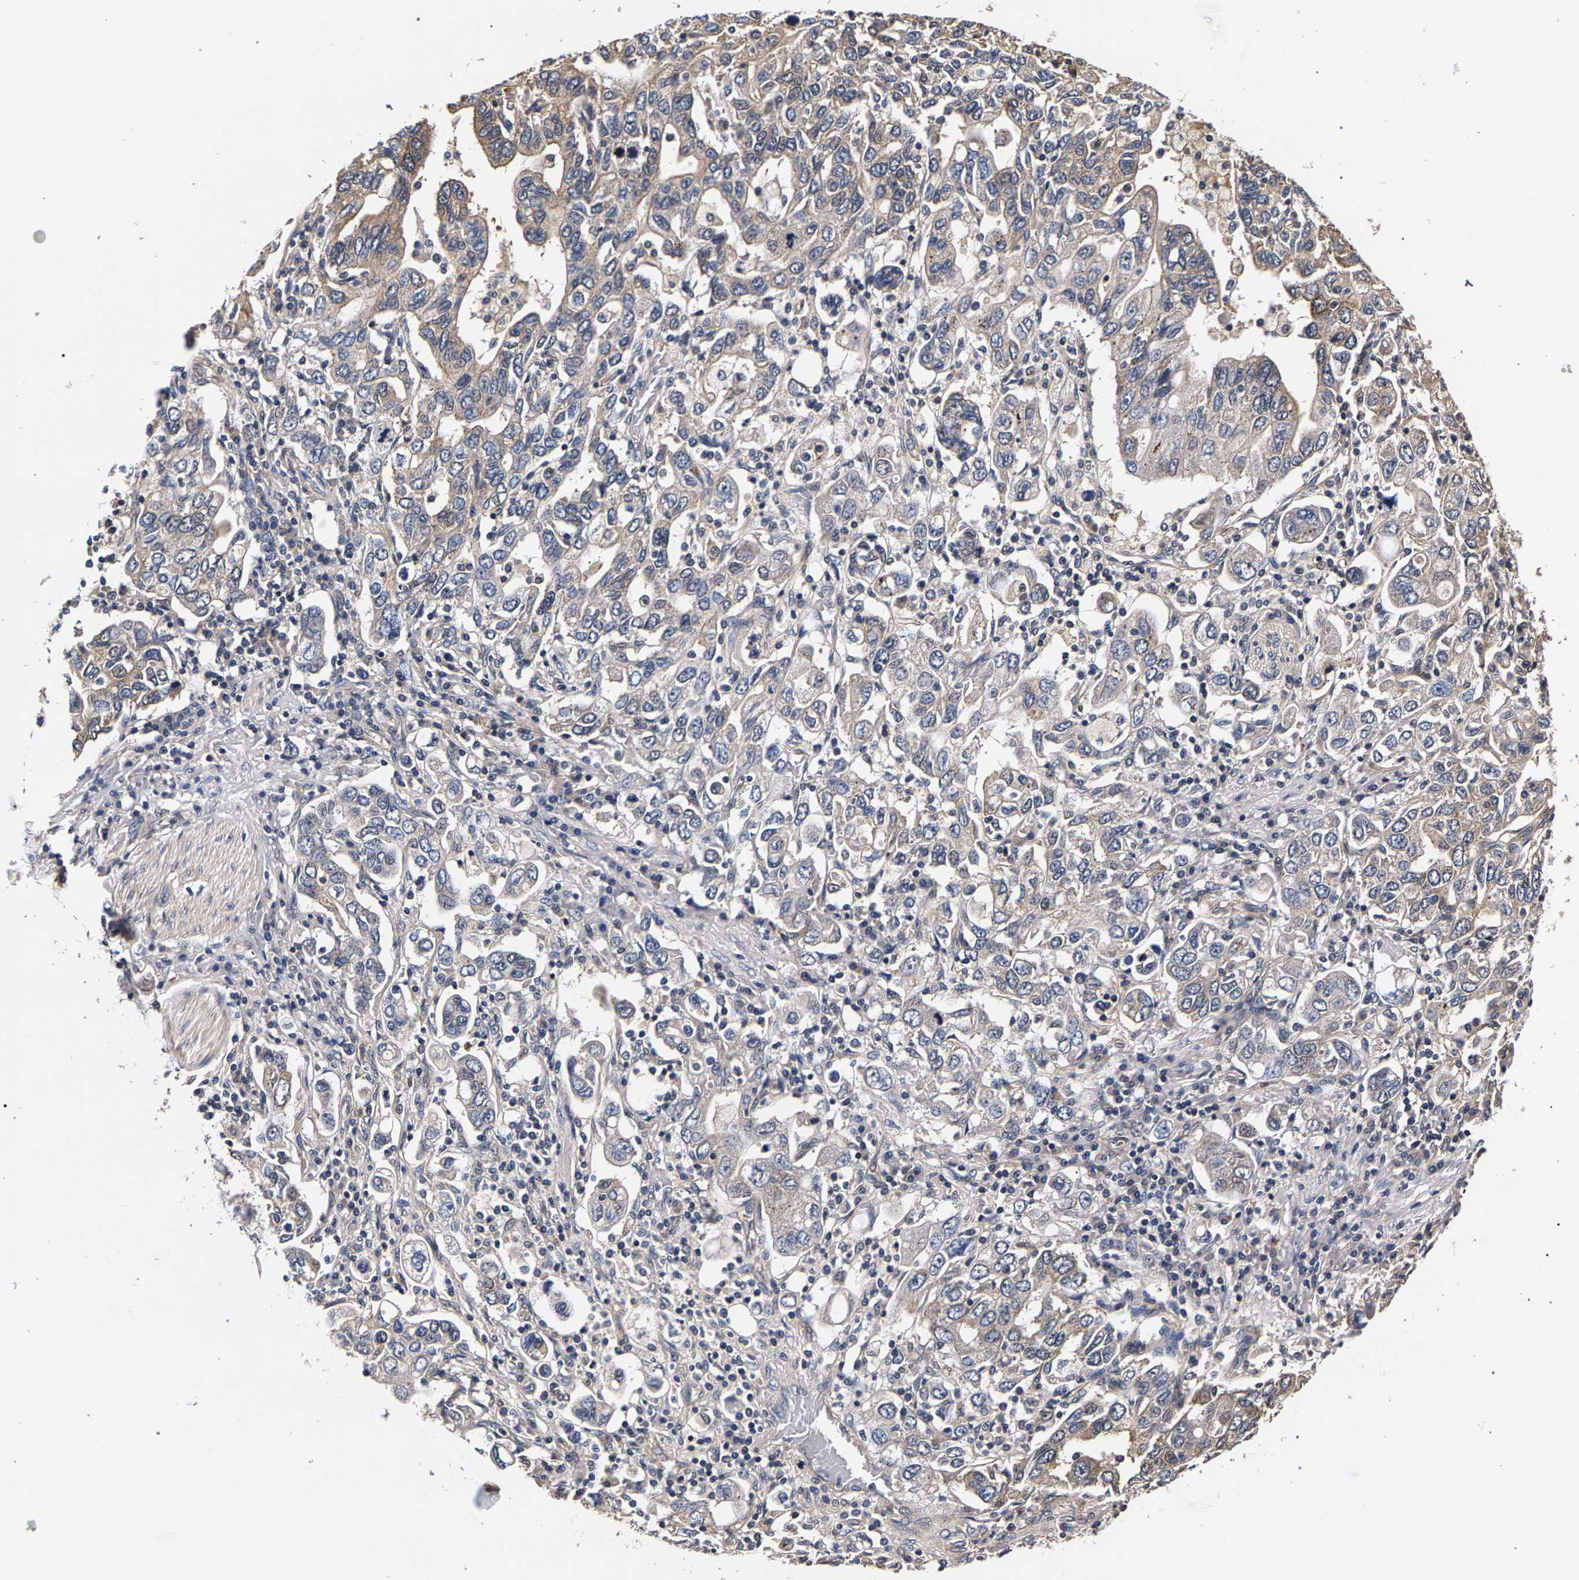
{"staining": {"intensity": "negative", "quantity": "none", "location": "none"}, "tissue": "stomach cancer", "cell_type": "Tumor cells", "image_type": "cancer", "snomed": [{"axis": "morphology", "description": "Adenocarcinoma, NOS"}, {"axis": "topography", "description": "Stomach, upper"}], "caption": "DAB (3,3'-diaminobenzidine) immunohistochemical staining of human stomach cancer reveals no significant positivity in tumor cells.", "gene": "MARCHF7", "patient": {"sex": "male", "age": 62}}